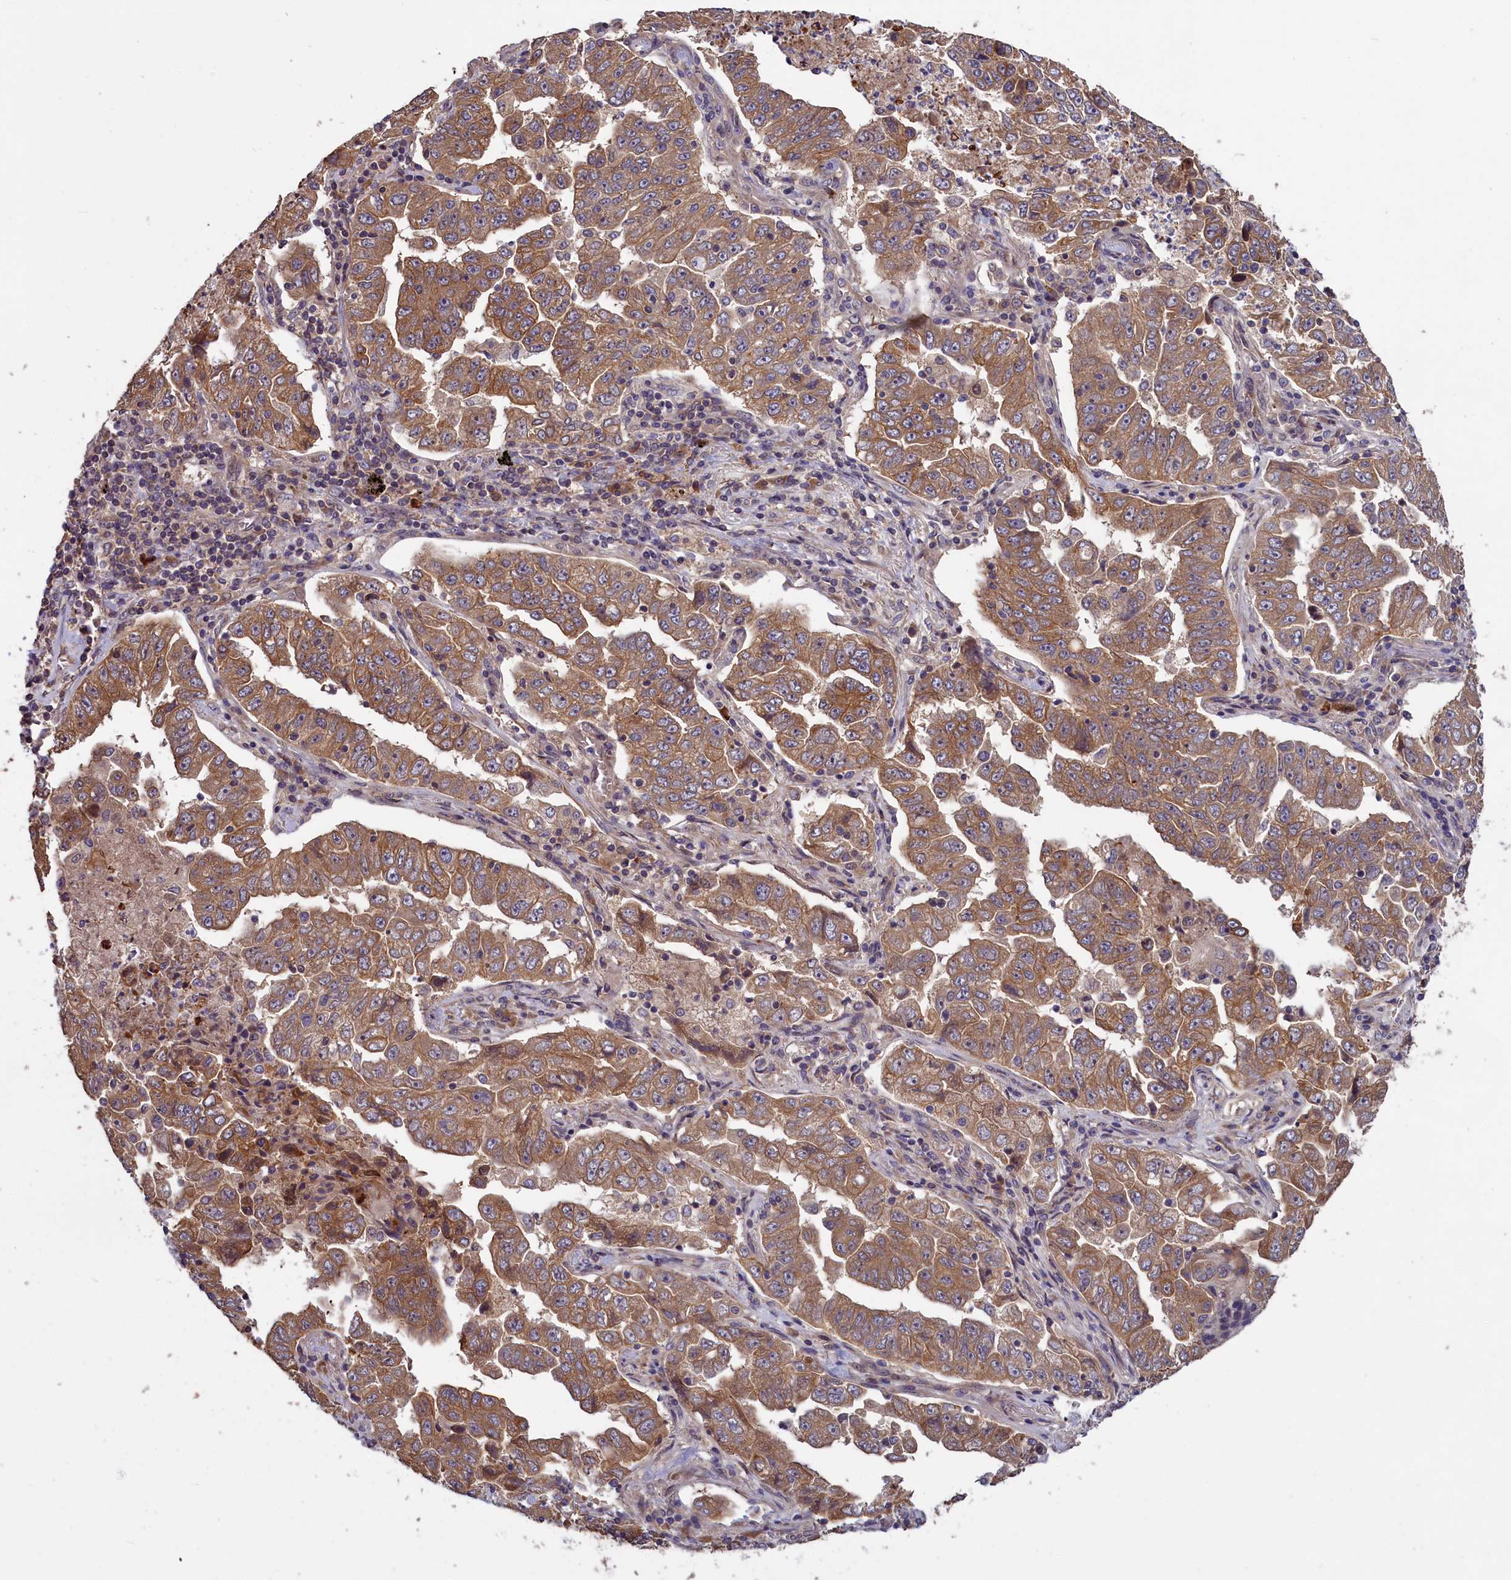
{"staining": {"intensity": "moderate", "quantity": ">75%", "location": "cytoplasmic/membranous"}, "tissue": "lung cancer", "cell_type": "Tumor cells", "image_type": "cancer", "snomed": [{"axis": "morphology", "description": "Adenocarcinoma, NOS"}, {"axis": "topography", "description": "Lung"}], "caption": "About >75% of tumor cells in lung adenocarcinoma show moderate cytoplasmic/membranous protein staining as visualized by brown immunohistochemical staining.", "gene": "DENND1B", "patient": {"sex": "female", "age": 51}}